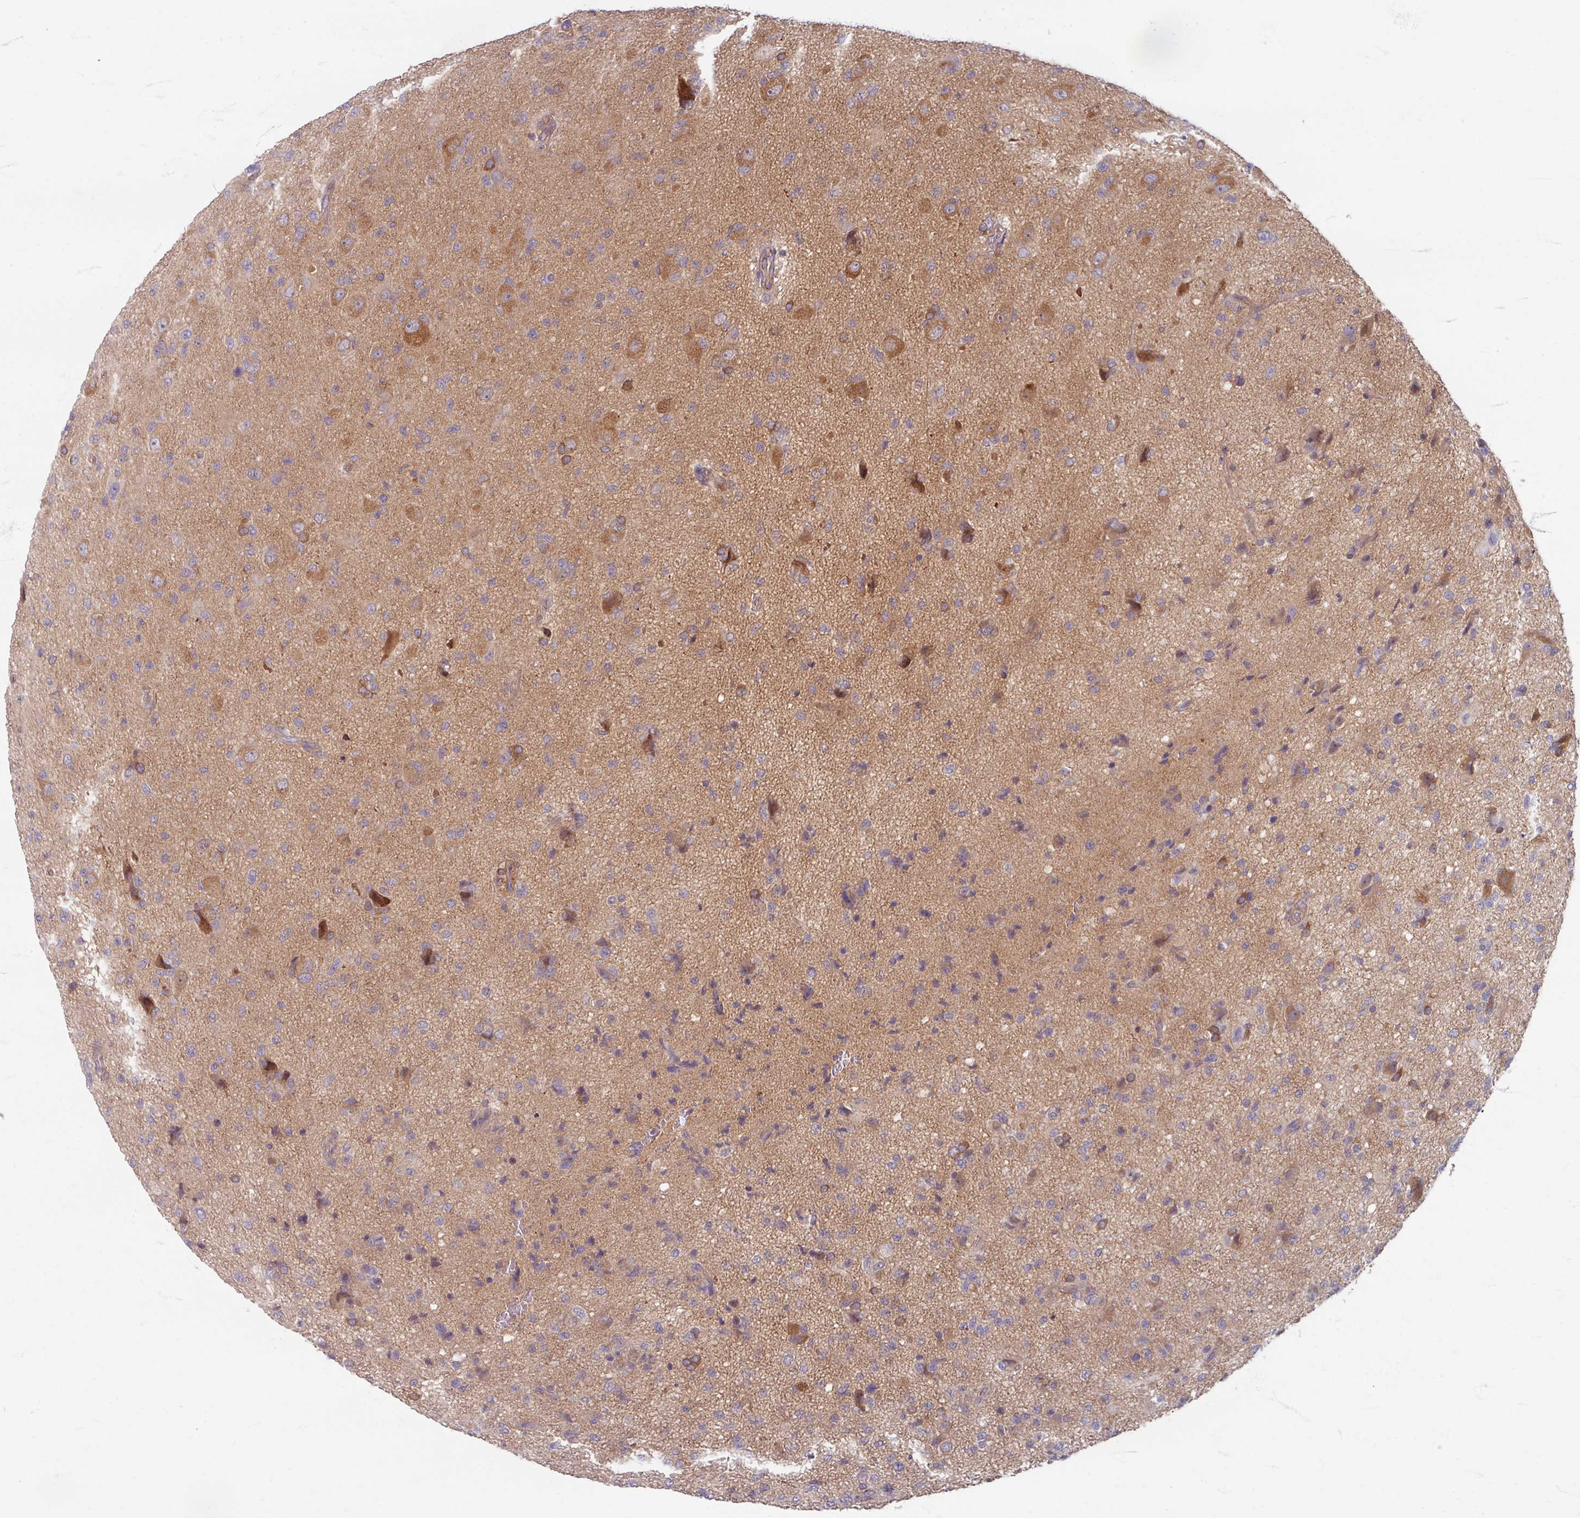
{"staining": {"intensity": "negative", "quantity": "none", "location": "none"}, "tissue": "glioma", "cell_type": "Tumor cells", "image_type": "cancer", "snomed": [{"axis": "morphology", "description": "Glioma, malignant, High grade"}, {"axis": "topography", "description": "Brain"}], "caption": "Immunohistochemistry photomicrograph of glioma stained for a protein (brown), which exhibits no expression in tumor cells.", "gene": "STAM", "patient": {"sex": "female", "age": 57}}